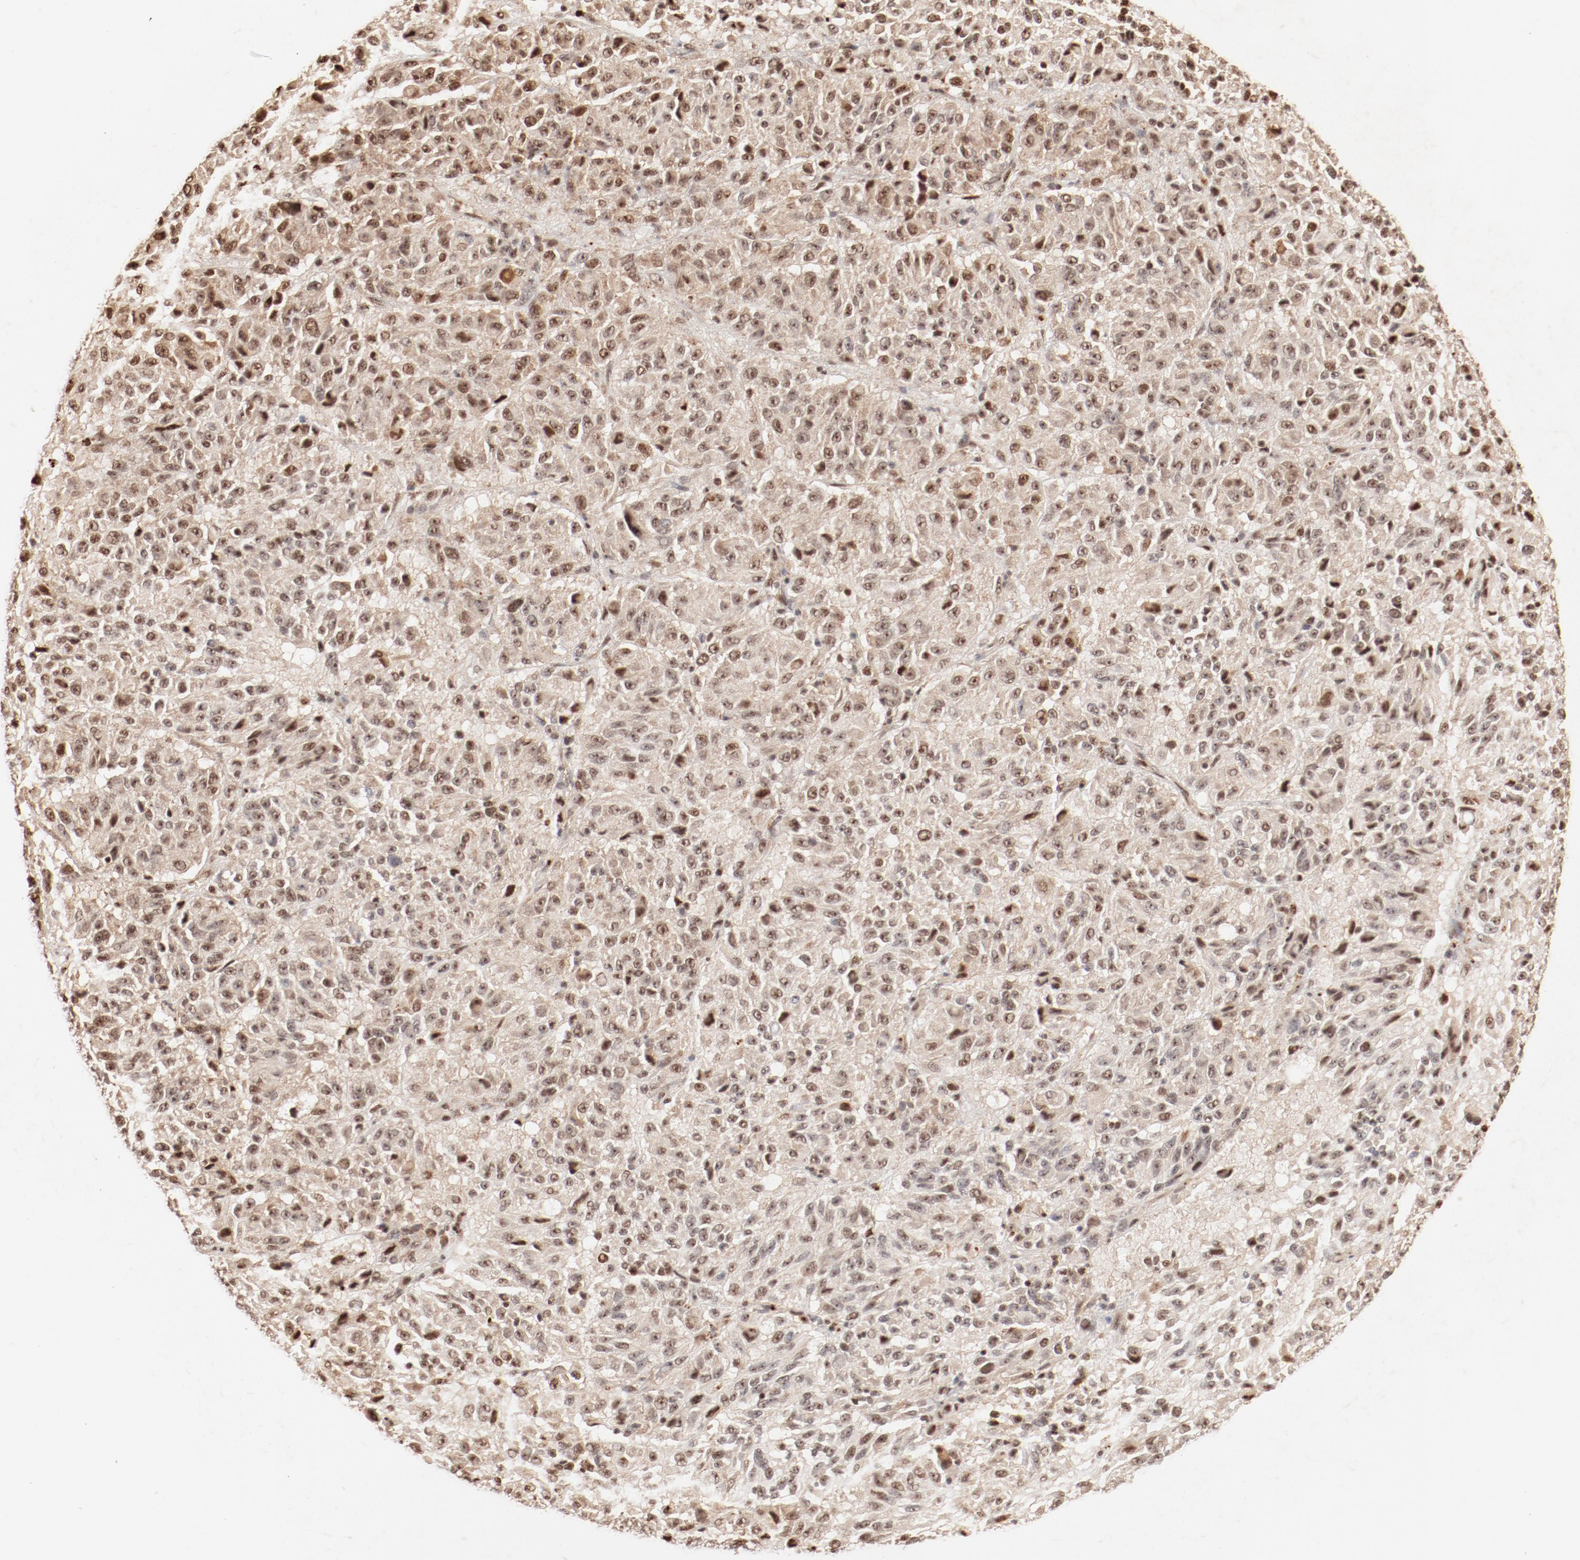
{"staining": {"intensity": "weak", "quantity": "25%-75%", "location": "nuclear"}, "tissue": "melanoma", "cell_type": "Tumor cells", "image_type": "cancer", "snomed": [{"axis": "morphology", "description": "Malignant melanoma, Metastatic site"}, {"axis": "topography", "description": "Lung"}], "caption": "There is low levels of weak nuclear expression in tumor cells of malignant melanoma (metastatic site), as demonstrated by immunohistochemical staining (brown color).", "gene": "FAM50A", "patient": {"sex": "male", "age": 64}}